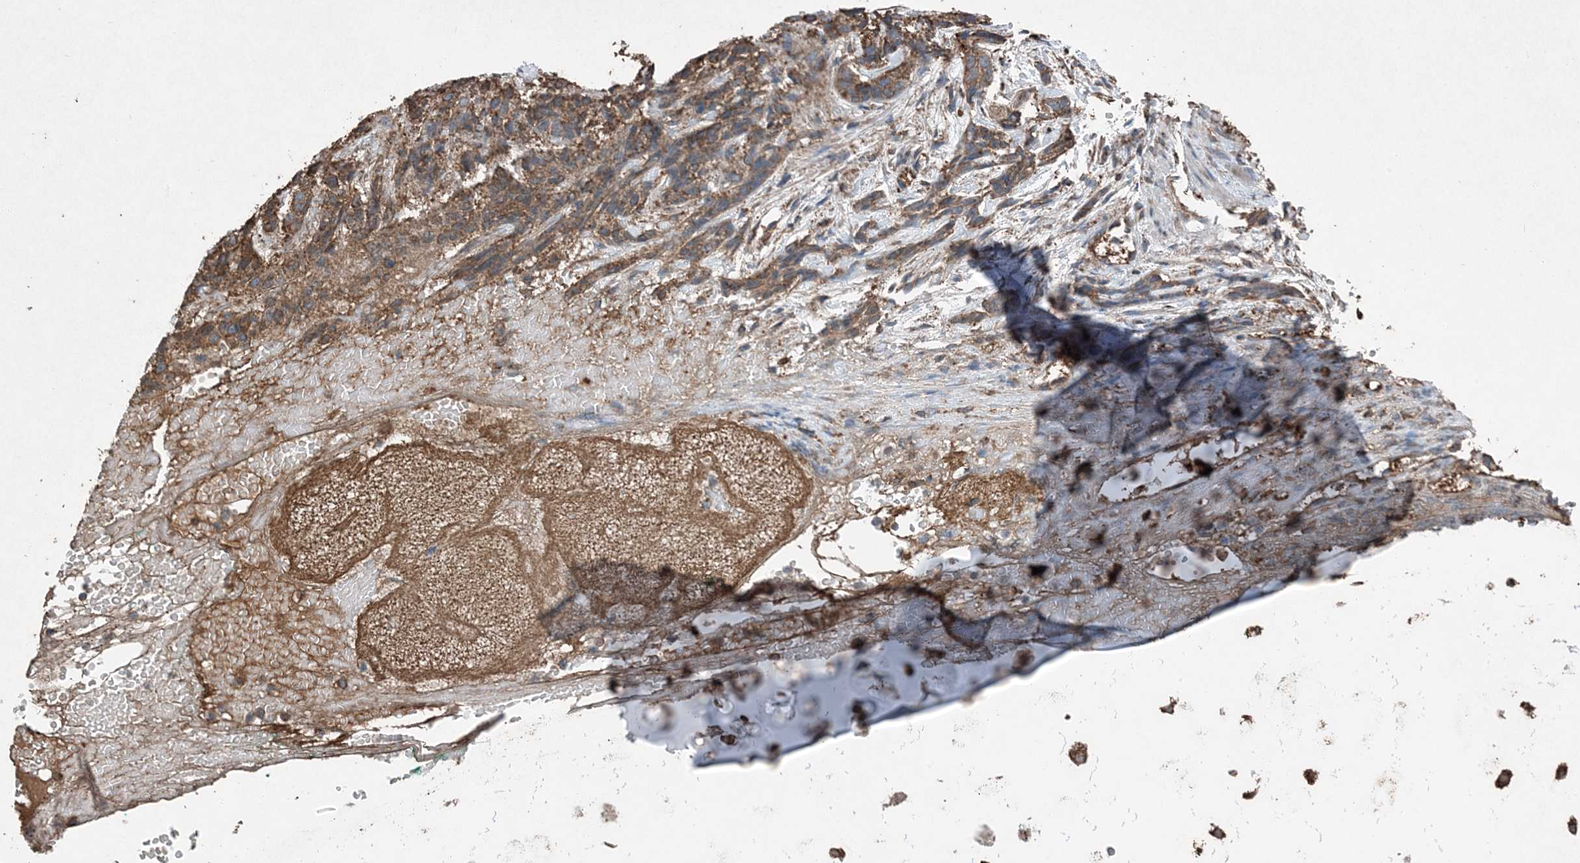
{"staining": {"intensity": "weak", "quantity": ">75%", "location": "cytoplasmic/membranous"}, "tissue": "adipose tissue", "cell_type": "Adipocytes", "image_type": "normal", "snomed": [{"axis": "morphology", "description": "Normal tissue, NOS"}, {"axis": "morphology", "description": "Basal cell carcinoma"}, {"axis": "topography", "description": "Cartilage tissue"}, {"axis": "topography", "description": "Nasopharynx"}, {"axis": "topography", "description": "Oral tissue"}], "caption": "Immunohistochemistry (IHC) of normal adipose tissue reveals low levels of weak cytoplasmic/membranous positivity in approximately >75% of adipocytes. (IHC, brightfield microscopy, high magnification).", "gene": "PDIA6", "patient": {"sex": "female", "age": 77}}